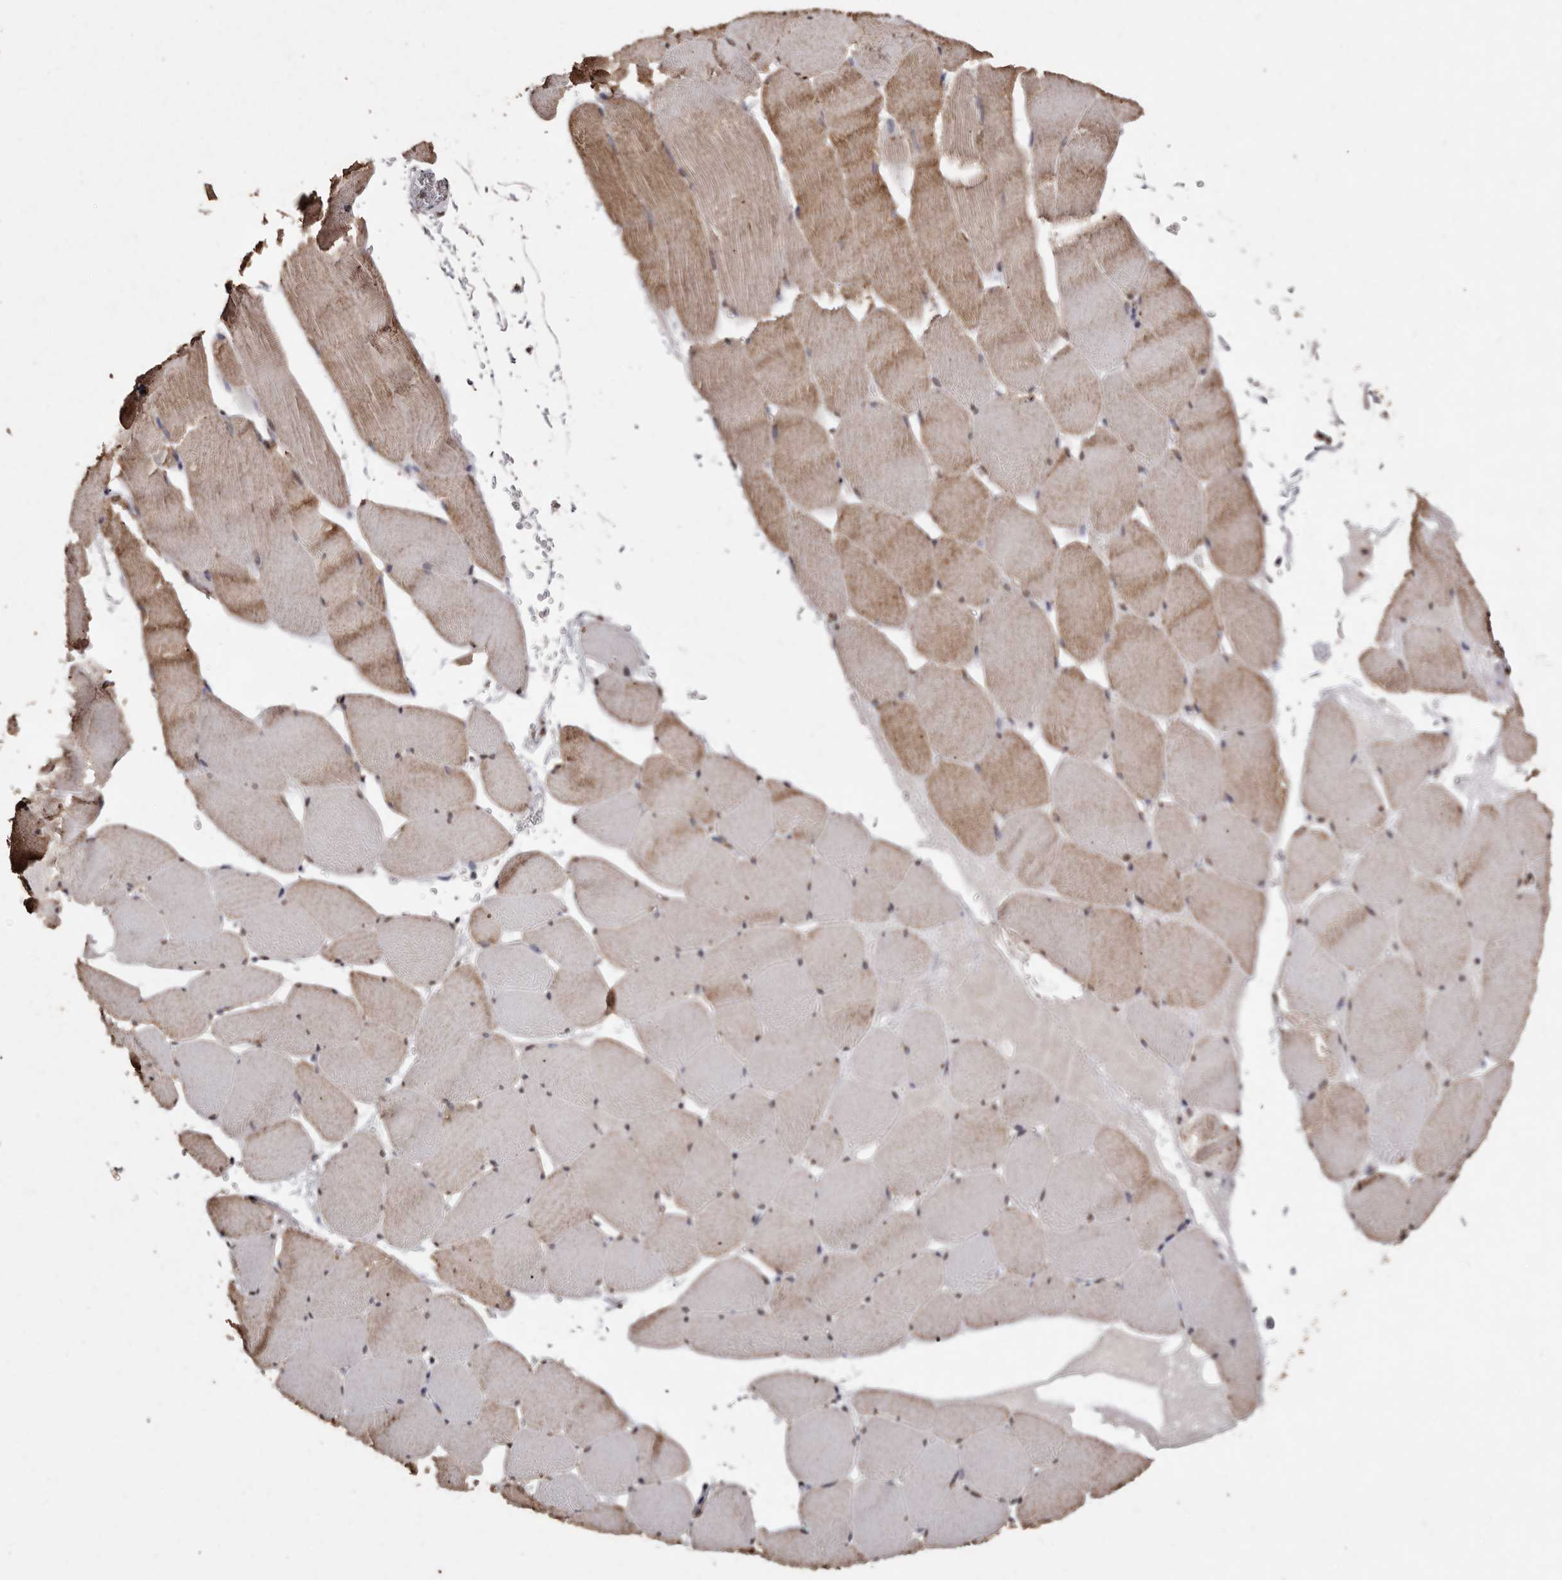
{"staining": {"intensity": "moderate", "quantity": "<25%", "location": "cytoplasmic/membranous"}, "tissue": "skeletal muscle", "cell_type": "Myocytes", "image_type": "normal", "snomed": [{"axis": "morphology", "description": "Normal tissue, NOS"}, {"axis": "topography", "description": "Skeletal muscle"}], "caption": "Immunohistochemistry (IHC) (DAB) staining of unremarkable skeletal muscle exhibits moderate cytoplasmic/membranous protein expression in approximately <25% of myocytes. Using DAB (brown) and hematoxylin (blue) stains, captured at high magnification using brightfield microscopy.", "gene": "ERBB4", "patient": {"sex": "male", "age": 62}}